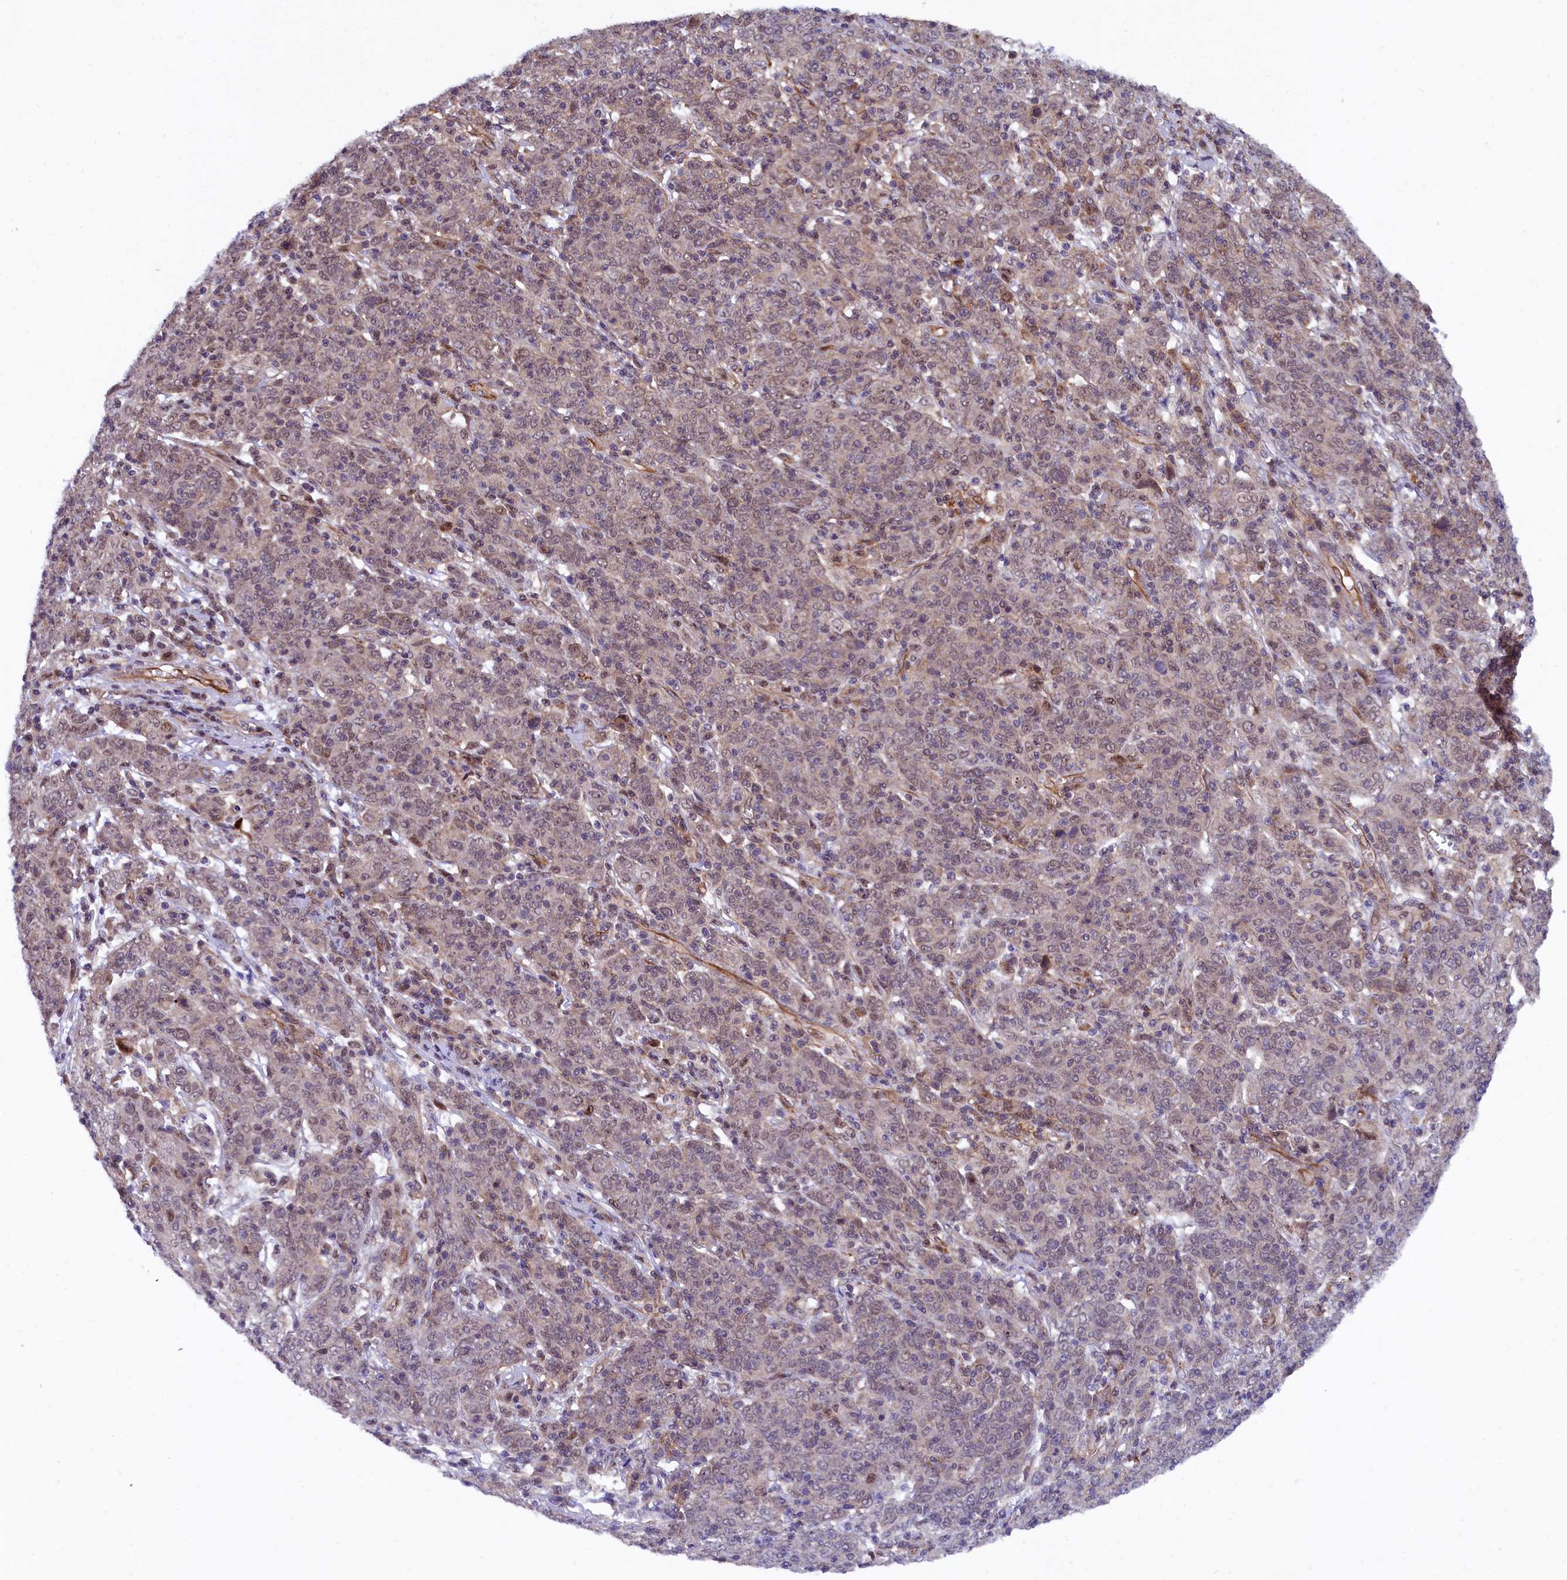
{"staining": {"intensity": "weak", "quantity": "<25%", "location": "nuclear"}, "tissue": "cervical cancer", "cell_type": "Tumor cells", "image_type": "cancer", "snomed": [{"axis": "morphology", "description": "Squamous cell carcinoma, NOS"}, {"axis": "topography", "description": "Cervix"}], "caption": "This is an immunohistochemistry photomicrograph of cervical squamous cell carcinoma. There is no staining in tumor cells.", "gene": "ARL14EP", "patient": {"sex": "female", "age": 67}}